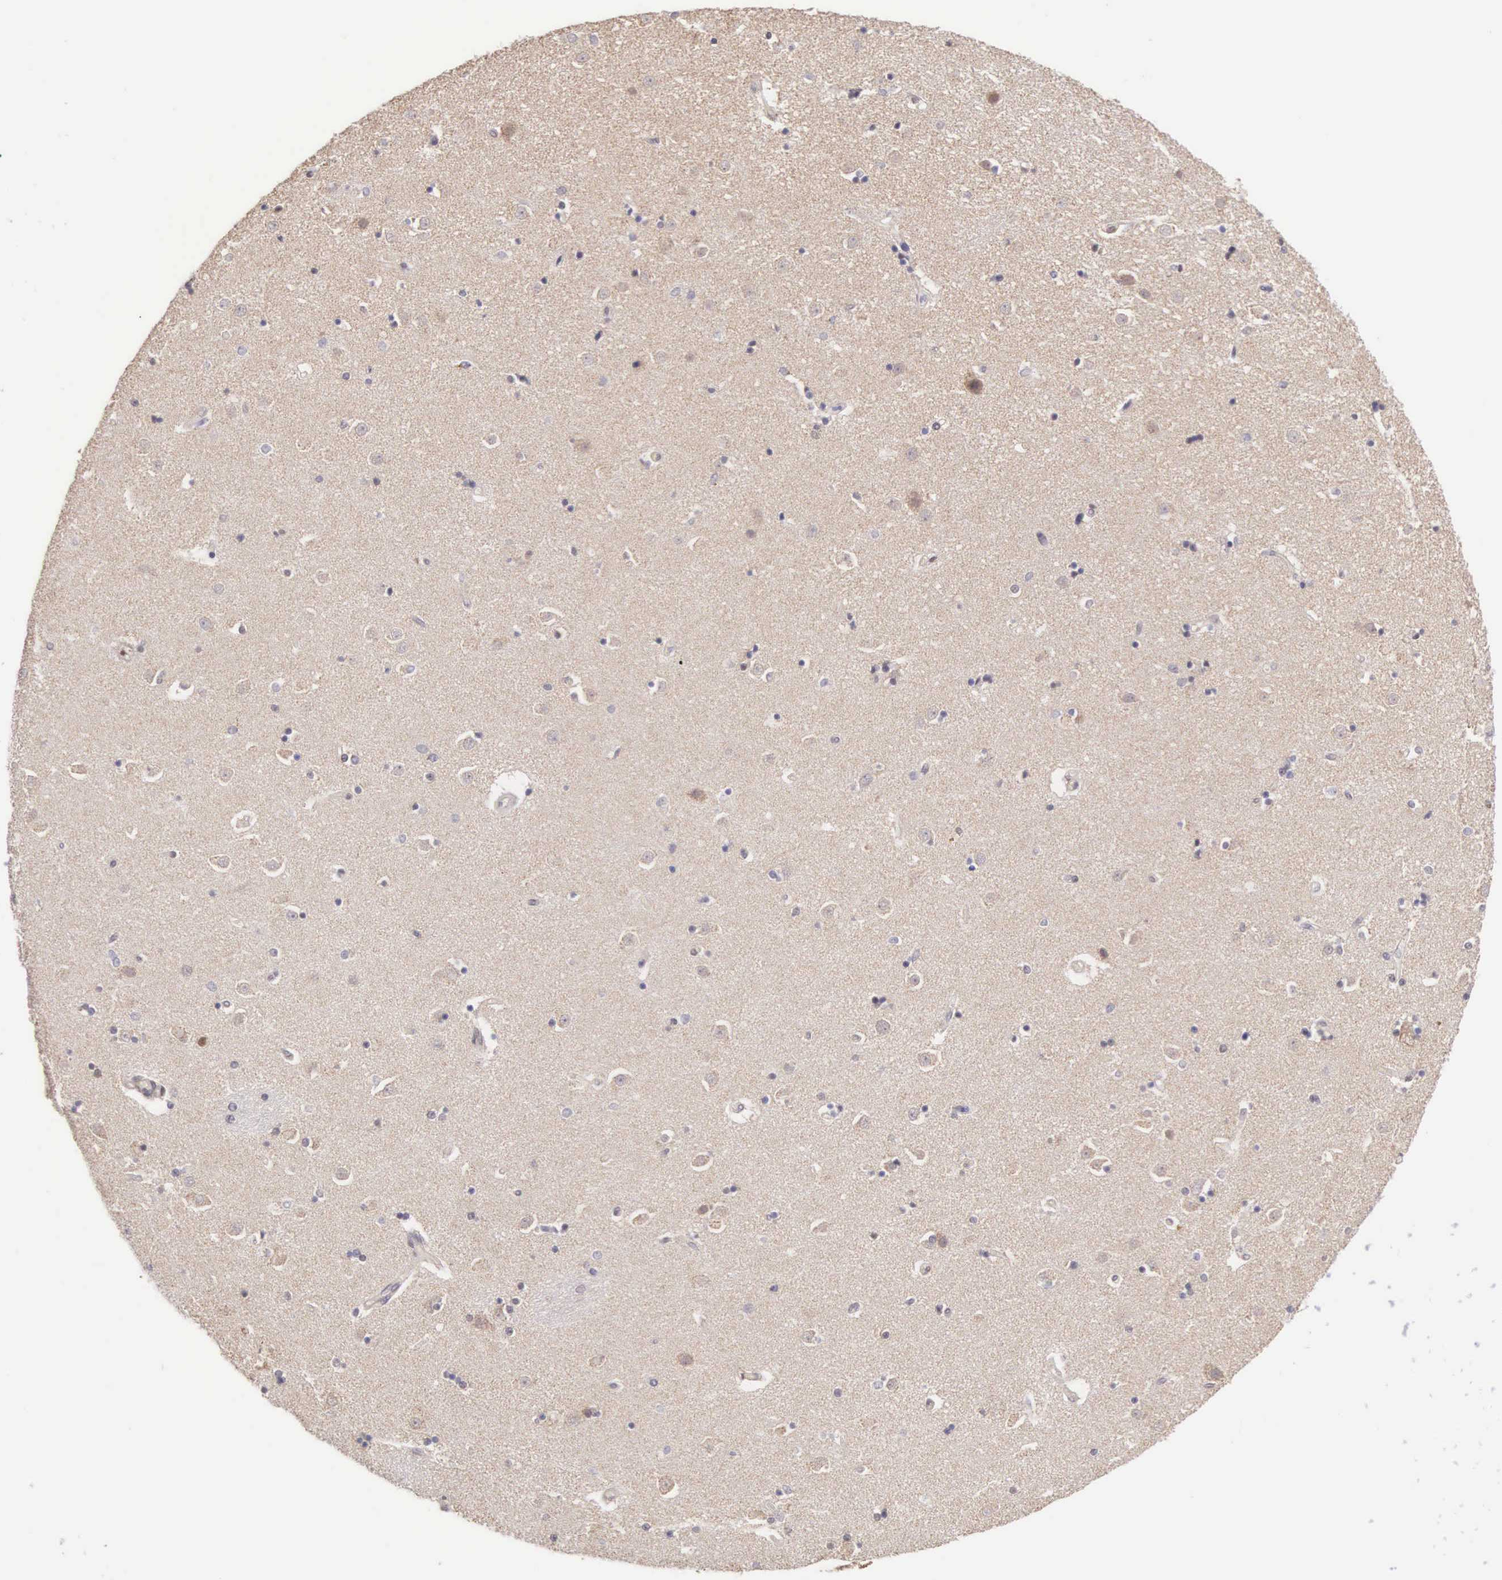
{"staining": {"intensity": "strong", "quantity": "<25%", "location": "nuclear"}, "tissue": "caudate", "cell_type": "Glial cells", "image_type": "normal", "snomed": [{"axis": "morphology", "description": "Normal tissue, NOS"}, {"axis": "topography", "description": "Lateral ventricle wall"}], "caption": "A medium amount of strong nuclear staining is appreciated in approximately <25% of glial cells in normal caudate.", "gene": "CCDC117", "patient": {"sex": "female", "age": 54}}